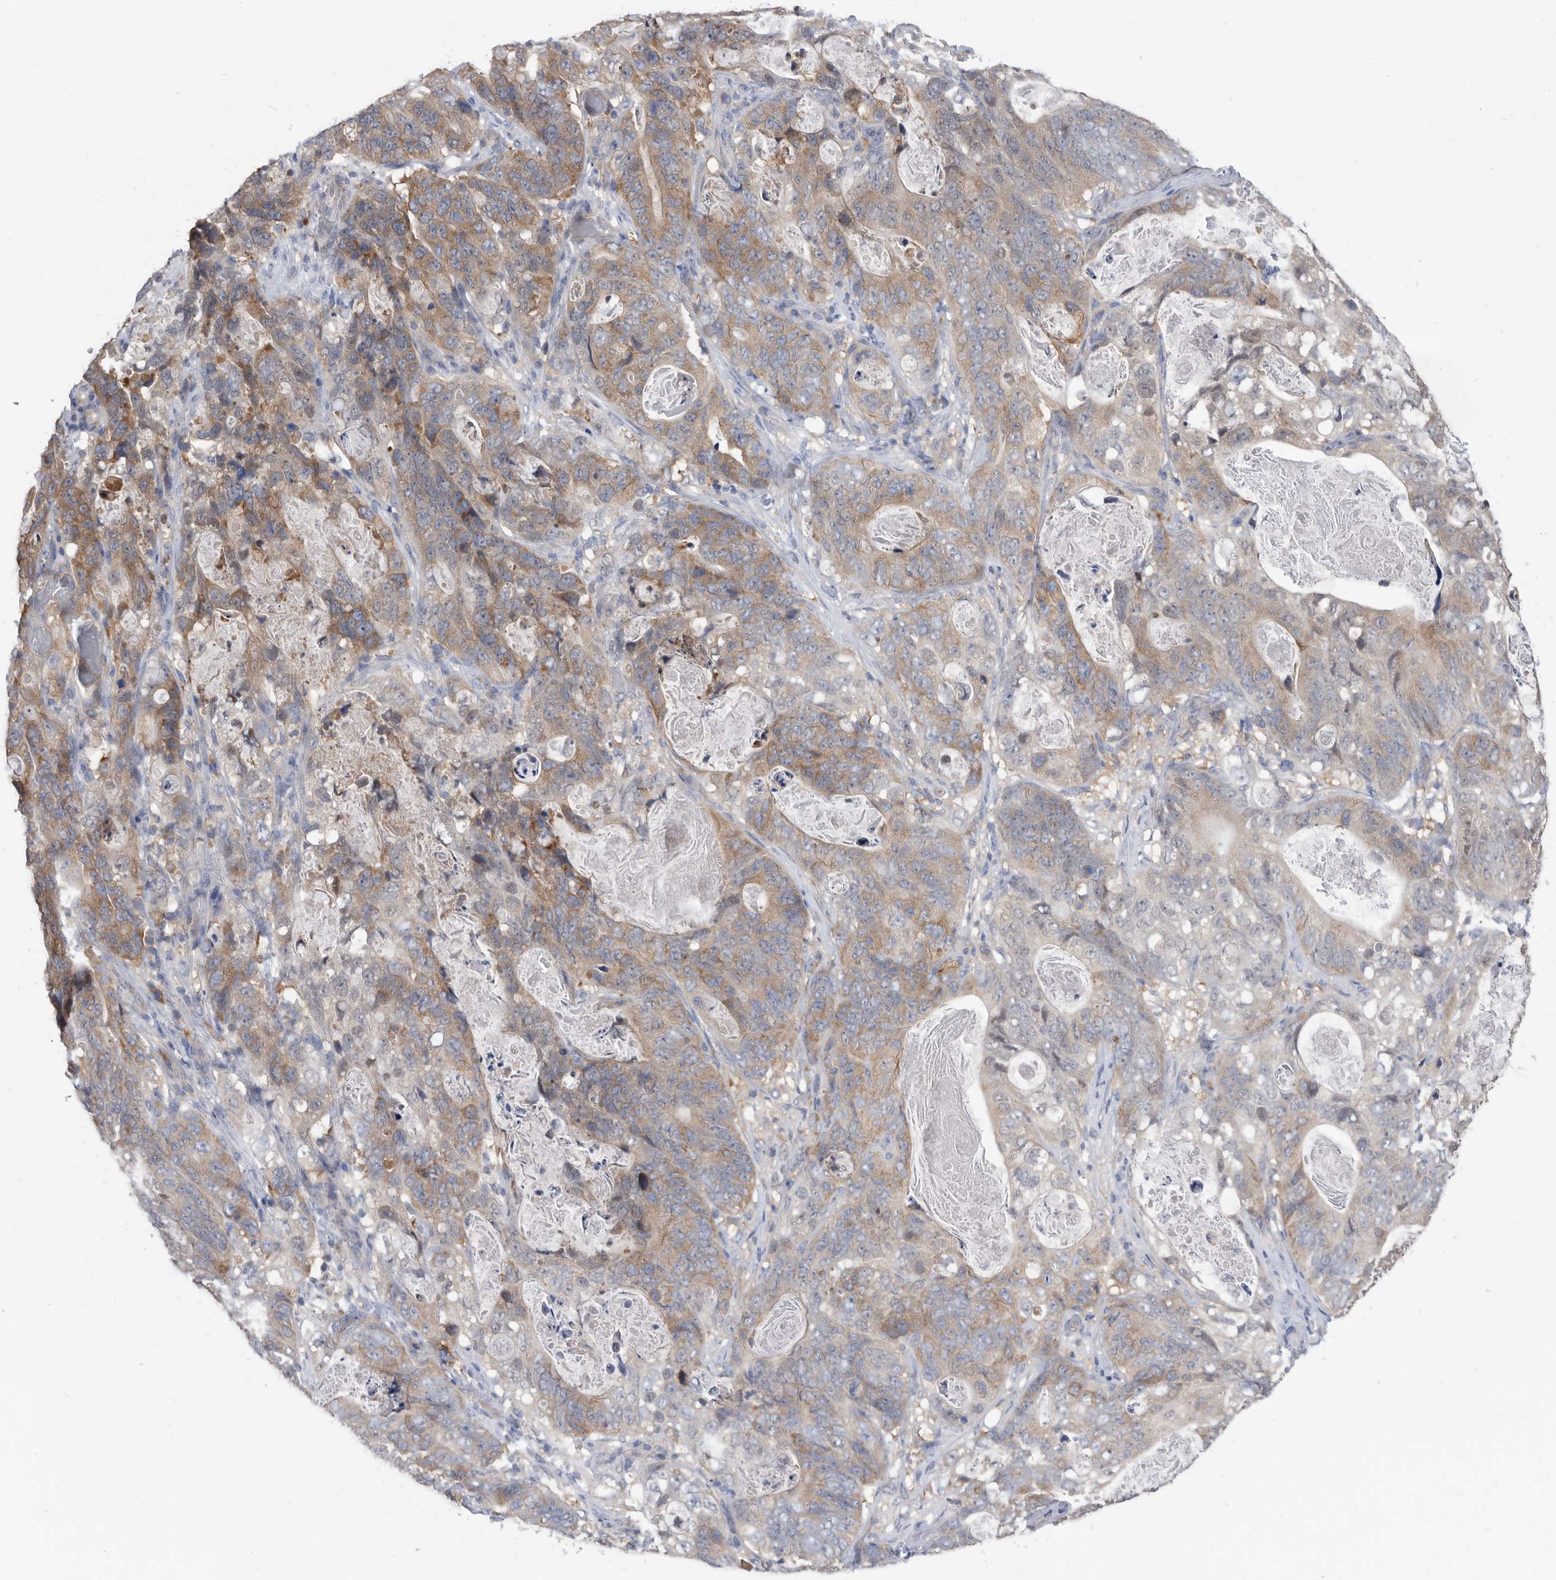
{"staining": {"intensity": "weak", "quantity": ">75%", "location": "cytoplasmic/membranous"}, "tissue": "stomach cancer", "cell_type": "Tumor cells", "image_type": "cancer", "snomed": [{"axis": "morphology", "description": "Normal tissue, NOS"}, {"axis": "morphology", "description": "Adenocarcinoma, NOS"}, {"axis": "topography", "description": "Stomach"}], "caption": "Immunohistochemistry (IHC) staining of stomach cancer, which shows low levels of weak cytoplasmic/membranous positivity in approximately >75% of tumor cells indicating weak cytoplasmic/membranous protein positivity. The staining was performed using DAB (brown) for protein detection and nuclei were counterstained in hematoxylin (blue).", "gene": "CCT4", "patient": {"sex": "female", "age": 89}}